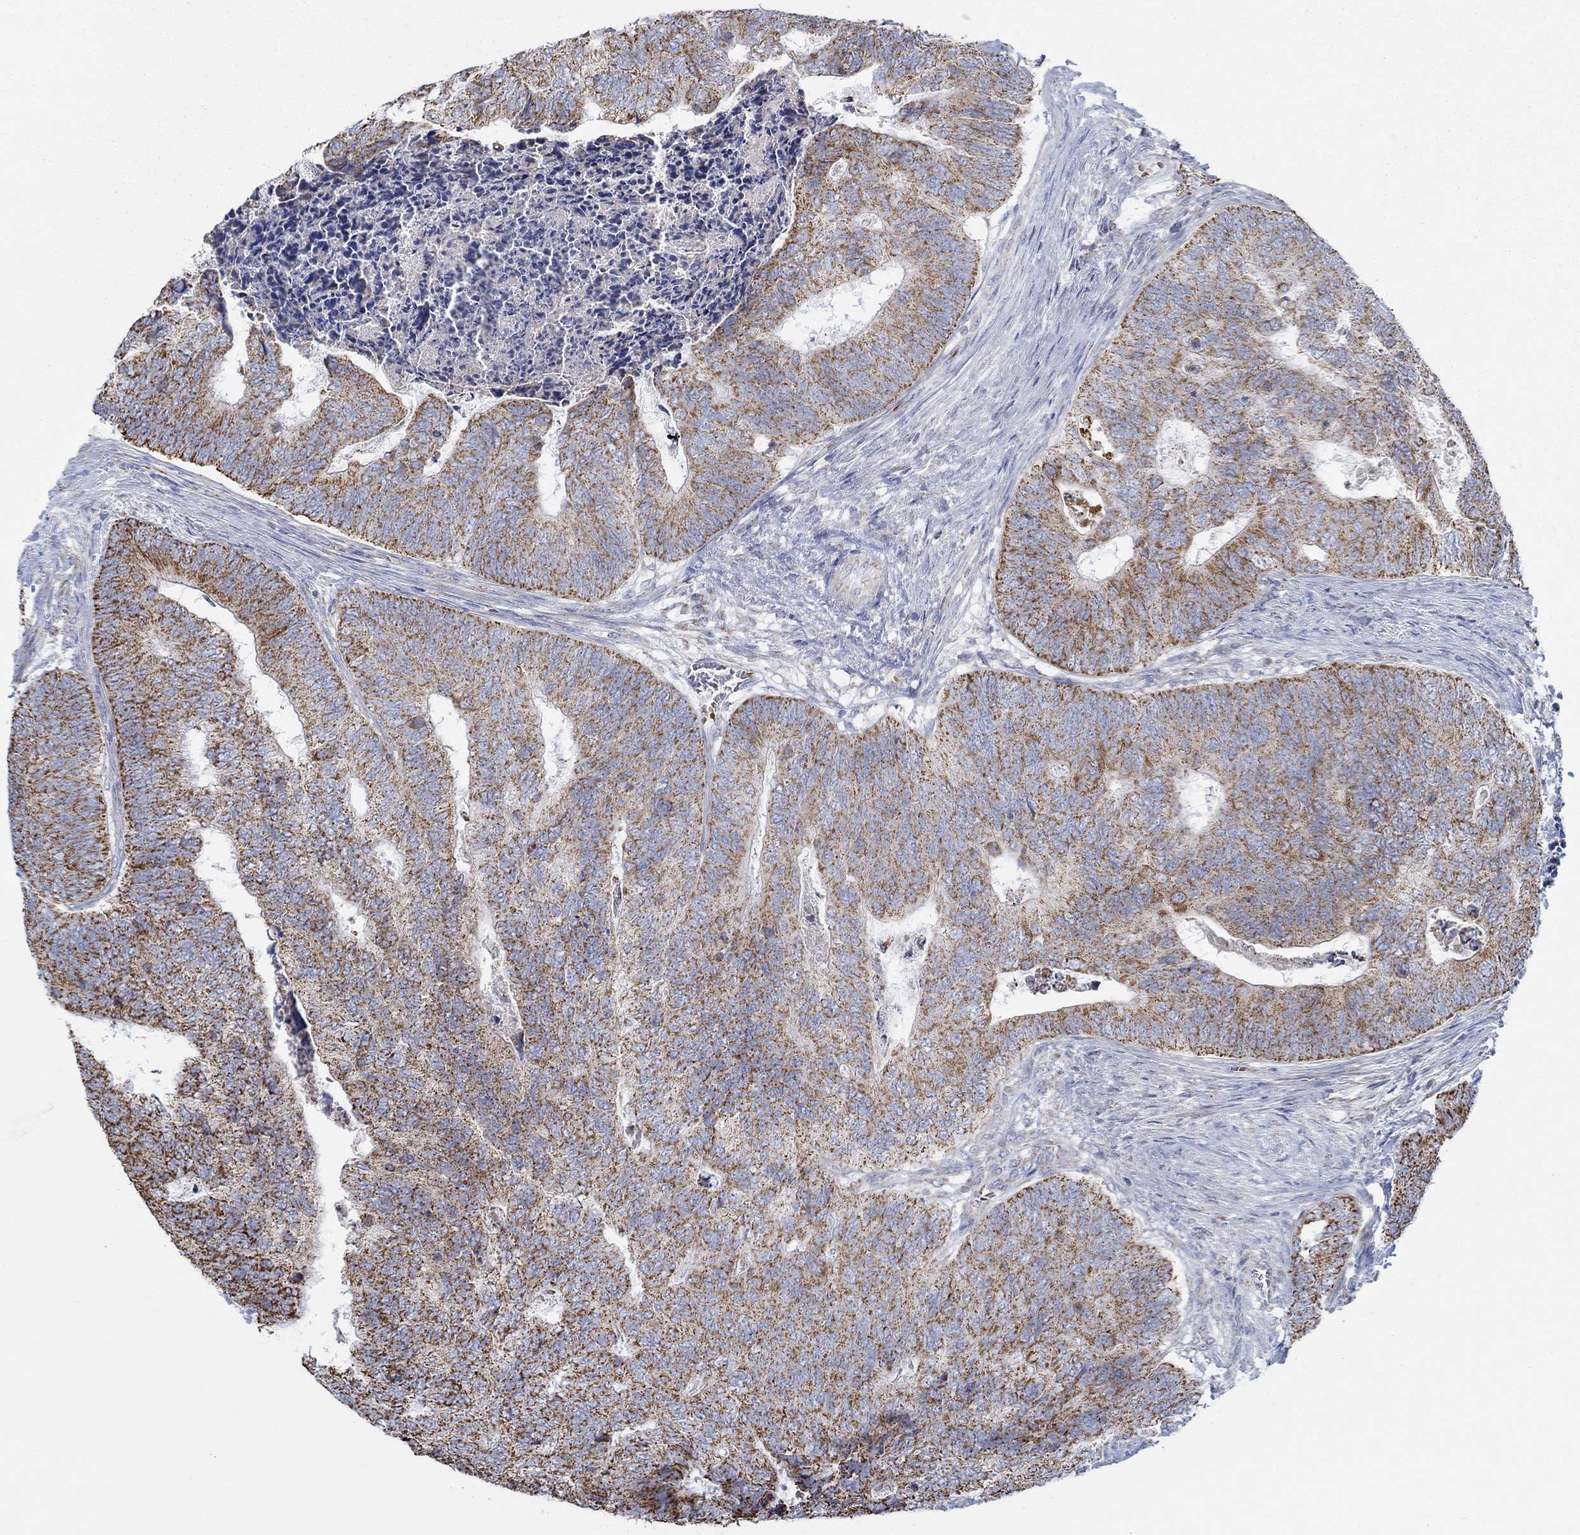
{"staining": {"intensity": "strong", "quantity": ">75%", "location": "cytoplasmic/membranous"}, "tissue": "colorectal cancer", "cell_type": "Tumor cells", "image_type": "cancer", "snomed": [{"axis": "morphology", "description": "Adenocarcinoma, NOS"}, {"axis": "topography", "description": "Colon"}], "caption": "A high amount of strong cytoplasmic/membranous staining is present in approximately >75% of tumor cells in colorectal adenocarcinoma tissue.", "gene": "GLOD5", "patient": {"sex": "female", "age": 67}}